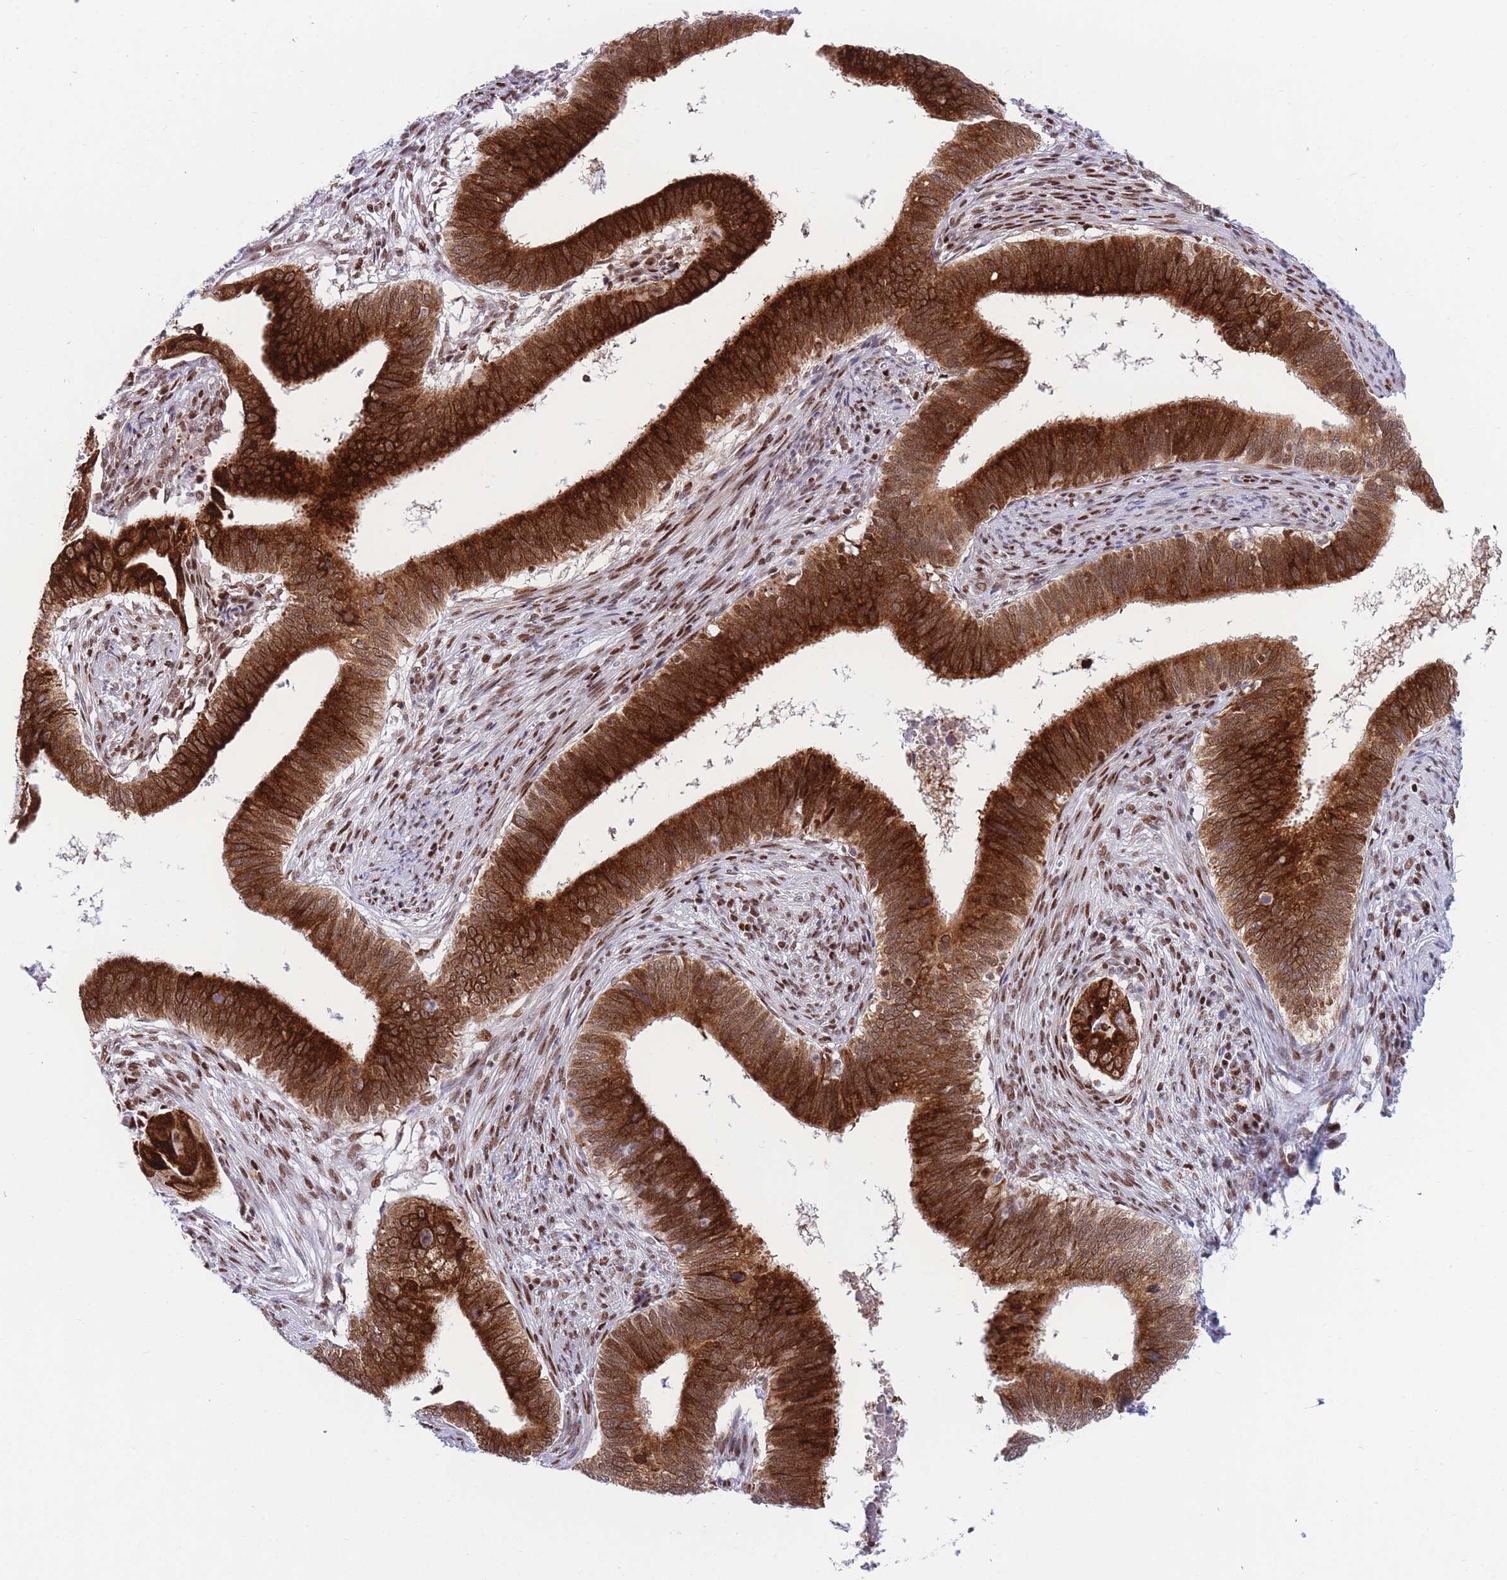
{"staining": {"intensity": "strong", "quantity": ">75%", "location": "cytoplasmic/membranous,nuclear"}, "tissue": "cervical cancer", "cell_type": "Tumor cells", "image_type": "cancer", "snomed": [{"axis": "morphology", "description": "Adenocarcinoma, NOS"}, {"axis": "topography", "description": "Cervix"}], "caption": "Cervical cancer (adenocarcinoma) stained for a protein displays strong cytoplasmic/membranous and nuclear positivity in tumor cells.", "gene": "DNAJC3", "patient": {"sex": "female", "age": 42}}